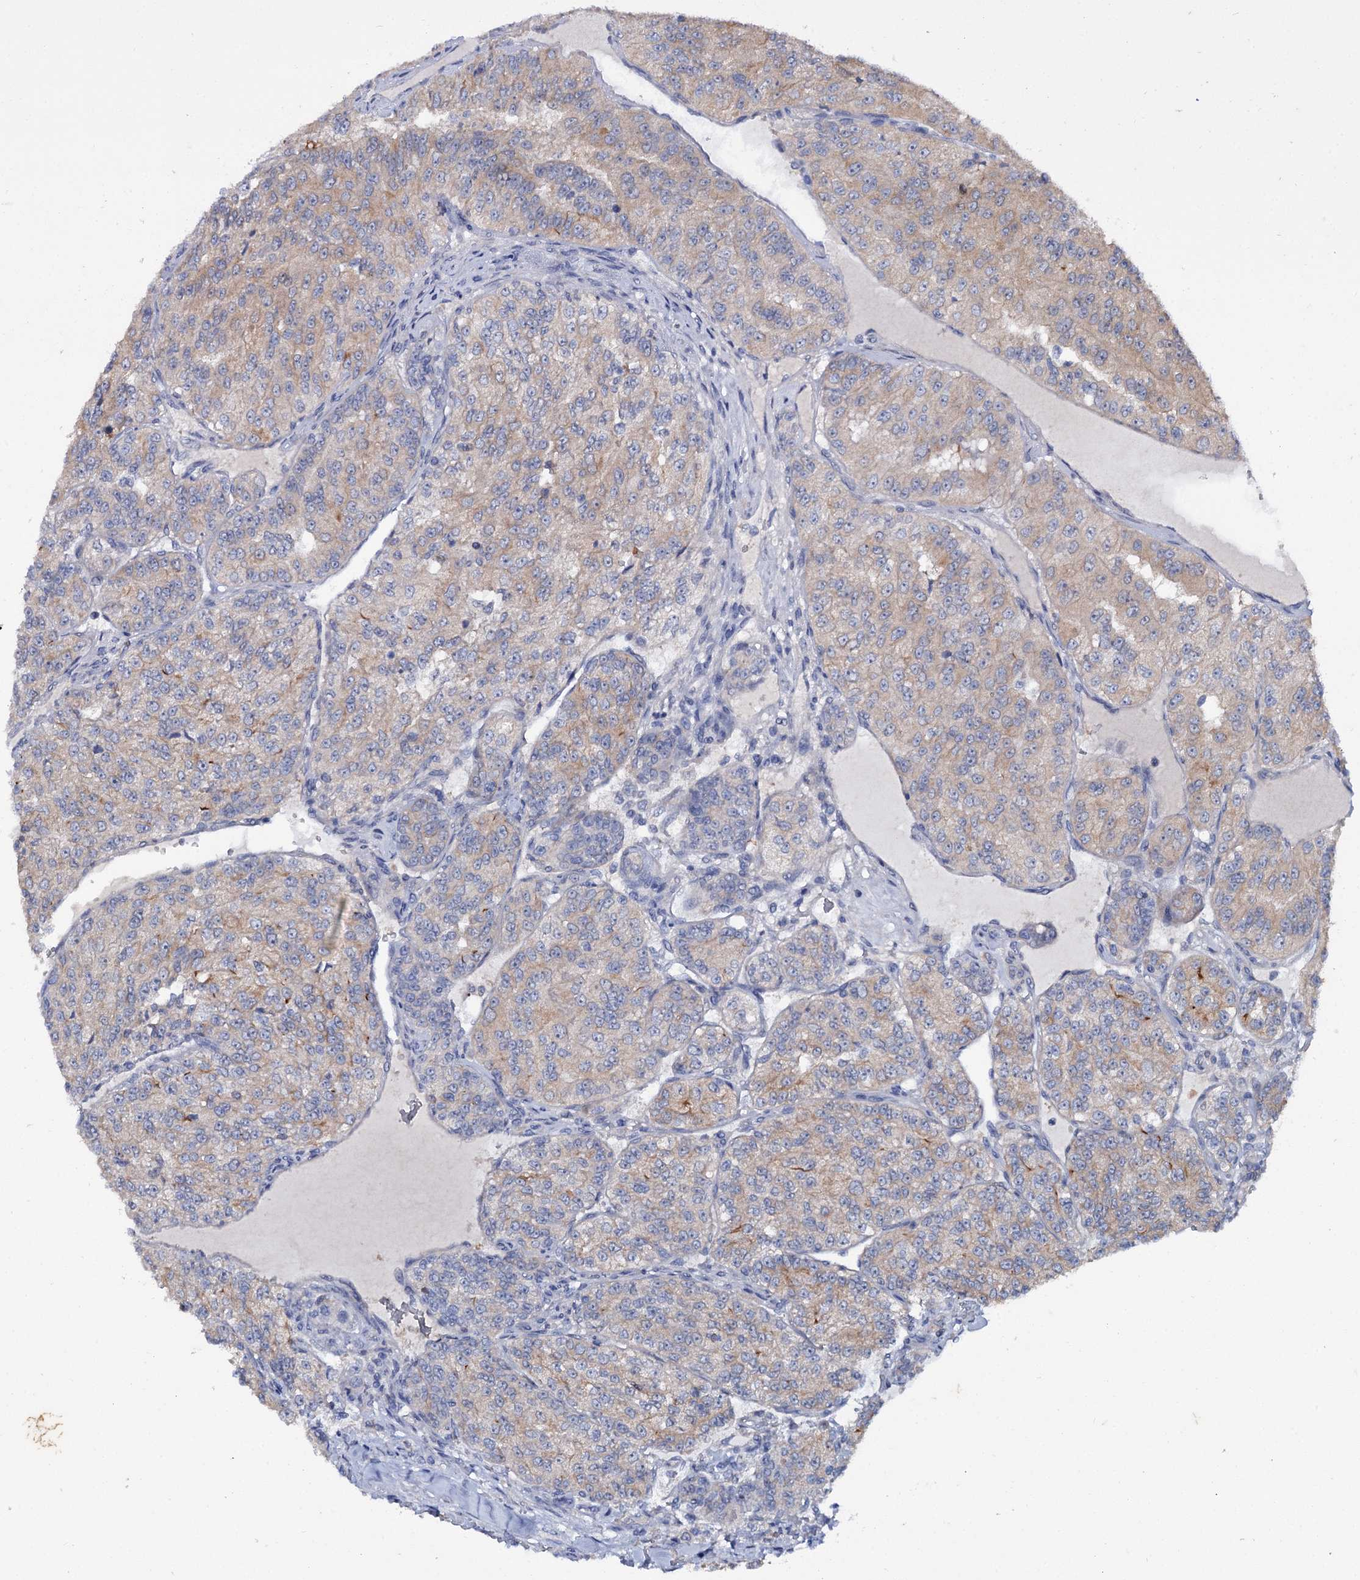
{"staining": {"intensity": "weak", "quantity": "25%-75%", "location": "cytoplasmic/membranous"}, "tissue": "renal cancer", "cell_type": "Tumor cells", "image_type": "cancer", "snomed": [{"axis": "morphology", "description": "Adenocarcinoma, NOS"}, {"axis": "topography", "description": "Kidney"}], "caption": "This is an image of IHC staining of renal cancer, which shows weak positivity in the cytoplasmic/membranous of tumor cells.", "gene": "MID1IP1", "patient": {"sex": "female", "age": 63}}